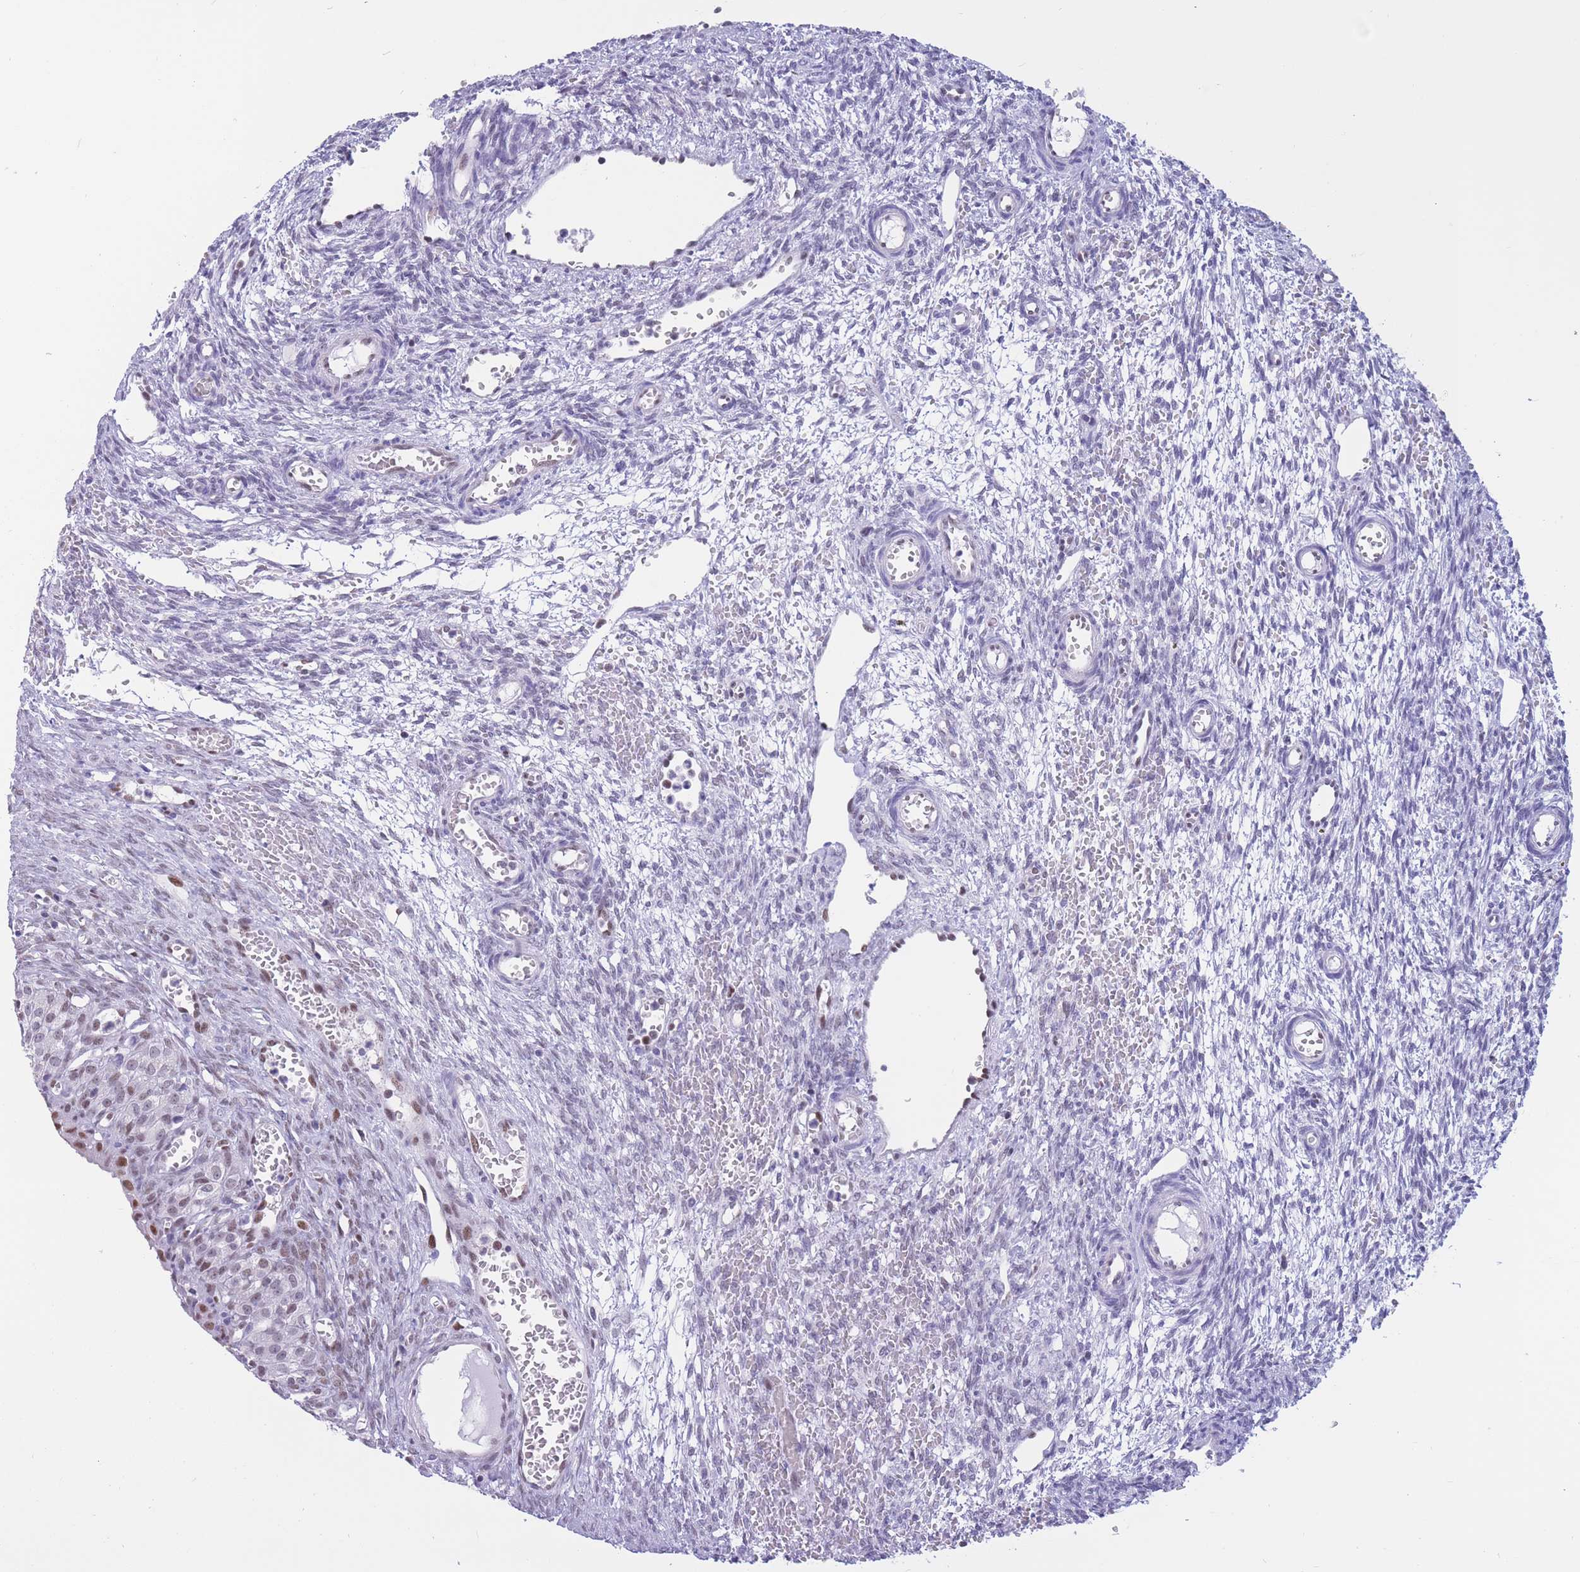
{"staining": {"intensity": "moderate", "quantity": "<25%", "location": "nuclear"}, "tissue": "ovary", "cell_type": "Follicle cells", "image_type": "normal", "snomed": [{"axis": "morphology", "description": "Normal tissue, NOS"}, {"axis": "topography", "description": "Ovary"}], "caption": "Ovary stained for a protein (brown) shows moderate nuclear positive staining in about <25% of follicle cells.", "gene": "NASP", "patient": {"sex": "female", "age": 39}}